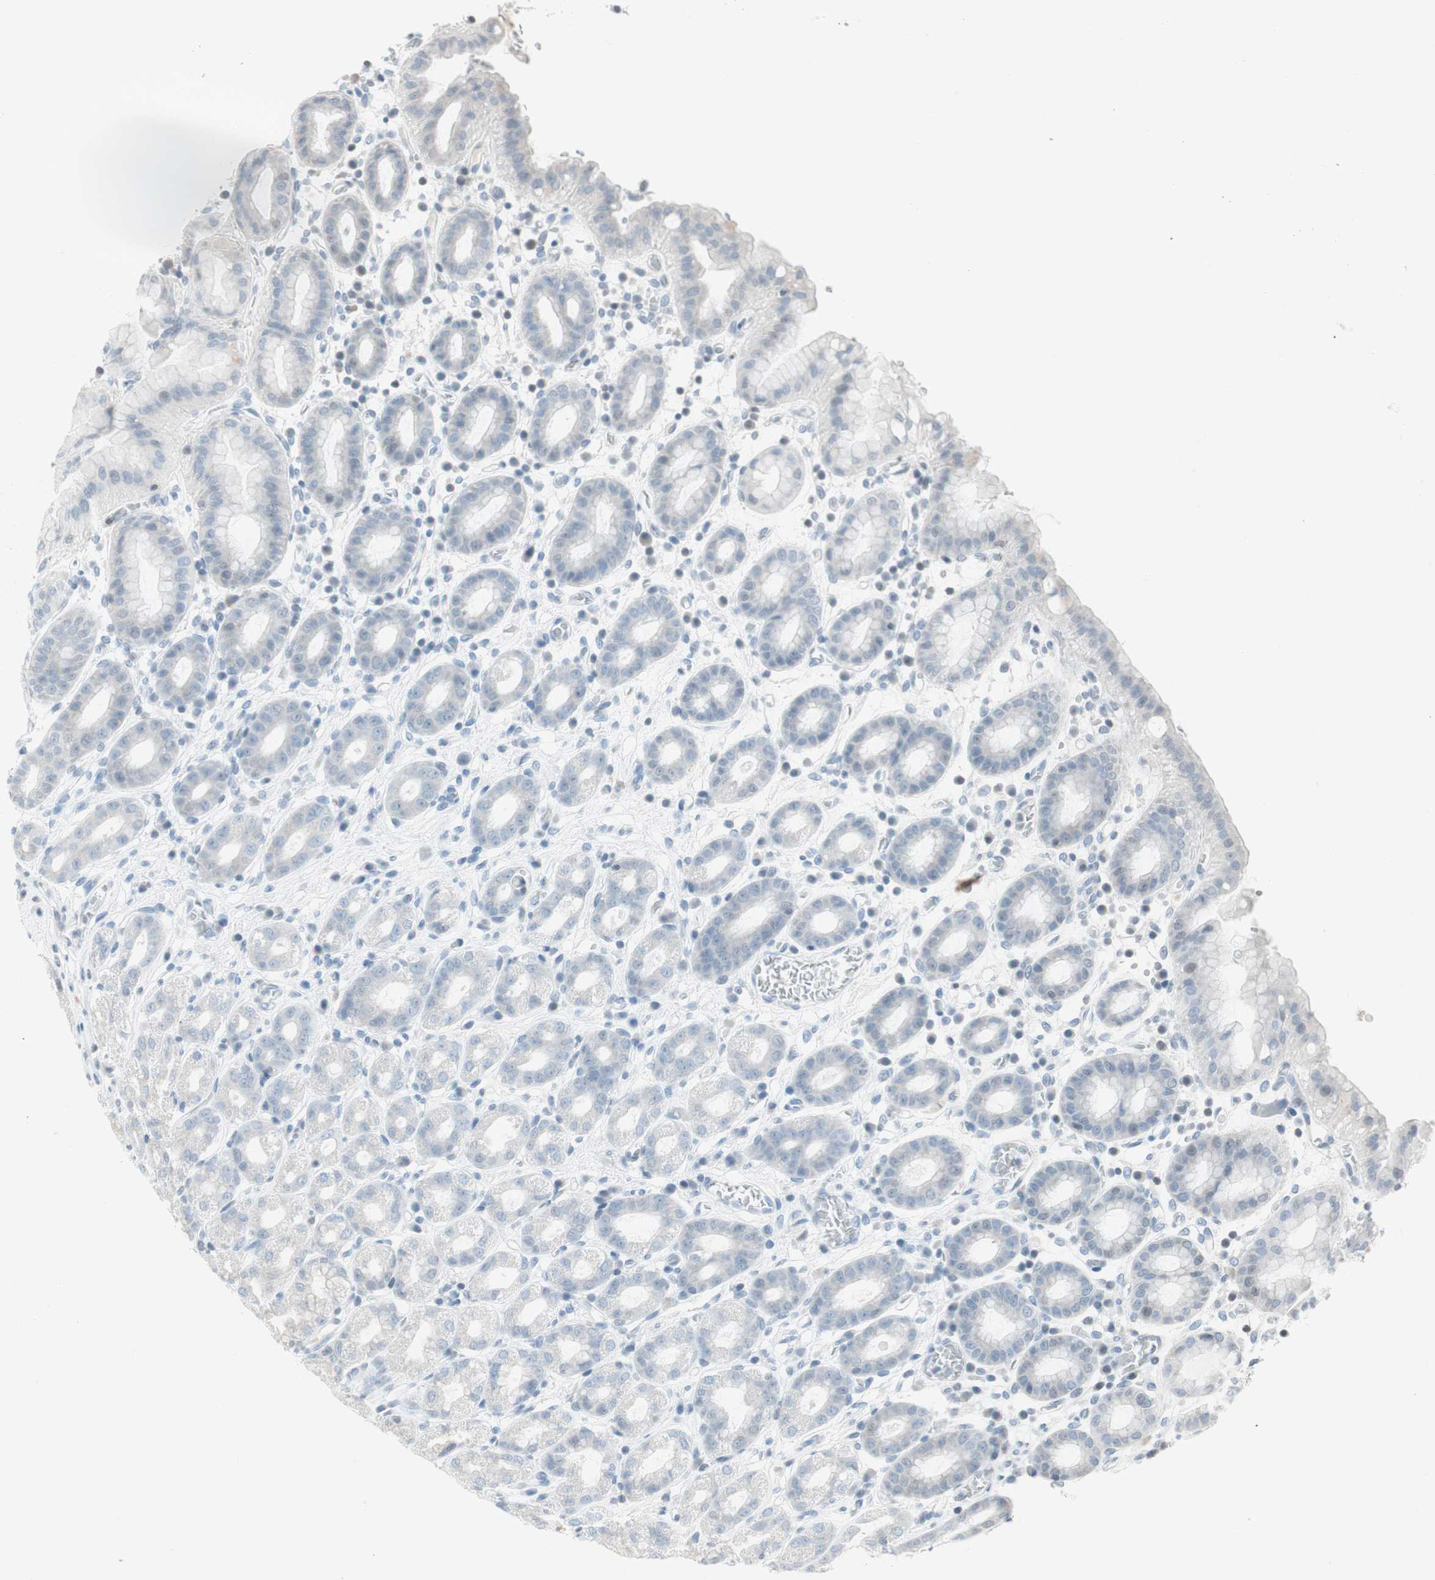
{"staining": {"intensity": "negative", "quantity": "none", "location": "none"}, "tissue": "stomach", "cell_type": "Glandular cells", "image_type": "normal", "snomed": [{"axis": "morphology", "description": "Normal tissue, NOS"}, {"axis": "topography", "description": "Stomach, upper"}], "caption": "This micrograph is of normal stomach stained with immunohistochemistry (IHC) to label a protein in brown with the nuclei are counter-stained blue. There is no staining in glandular cells.", "gene": "ARG2", "patient": {"sex": "male", "age": 68}}